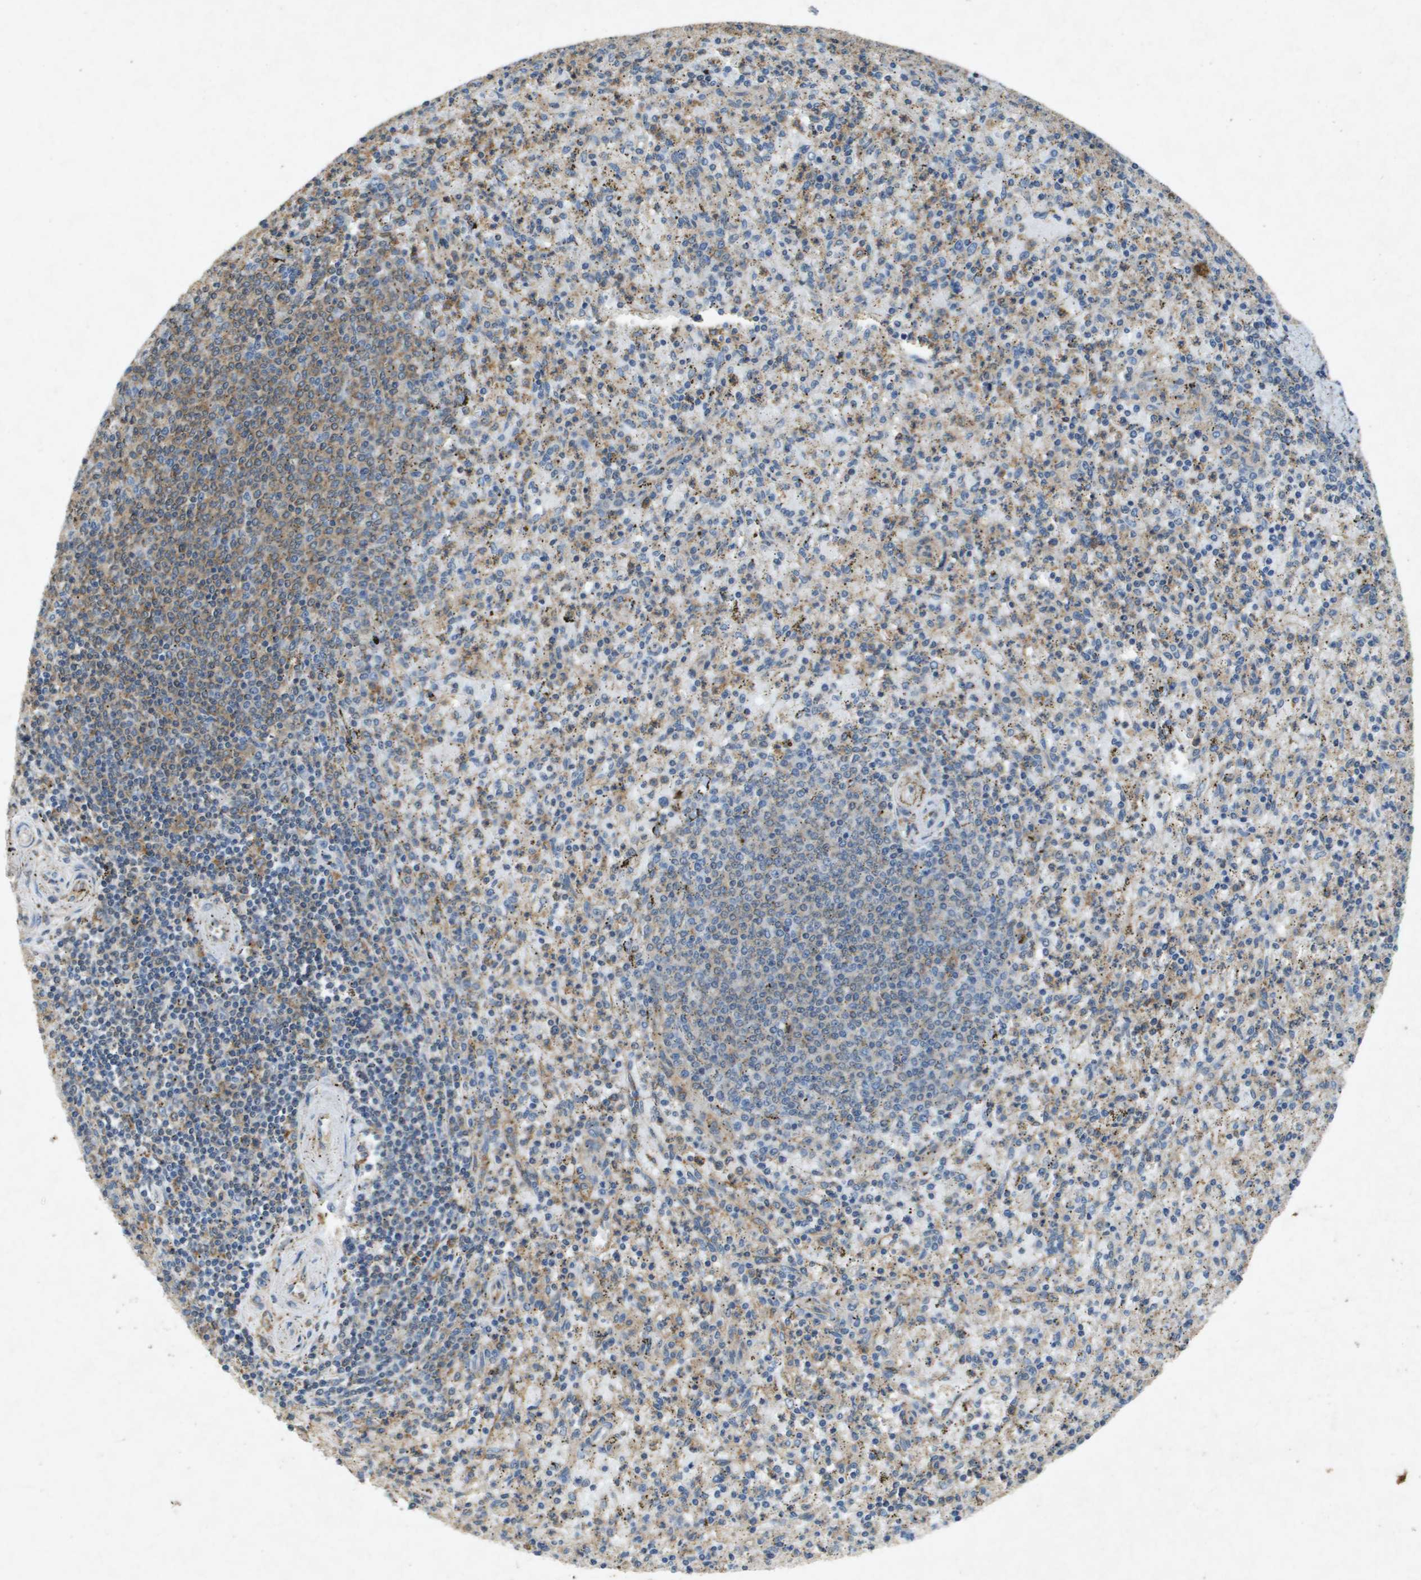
{"staining": {"intensity": "moderate", "quantity": "<25%", "location": "cytoplasmic/membranous"}, "tissue": "spleen", "cell_type": "Cells in red pulp", "image_type": "normal", "snomed": [{"axis": "morphology", "description": "Normal tissue, NOS"}, {"axis": "topography", "description": "Spleen"}], "caption": "Spleen stained with DAB (3,3'-diaminobenzidine) immunohistochemistry demonstrates low levels of moderate cytoplasmic/membranous positivity in about <25% of cells in red pulp.", "gene": "PTPRT", "patient": {"sex": "male", "age": 72}}